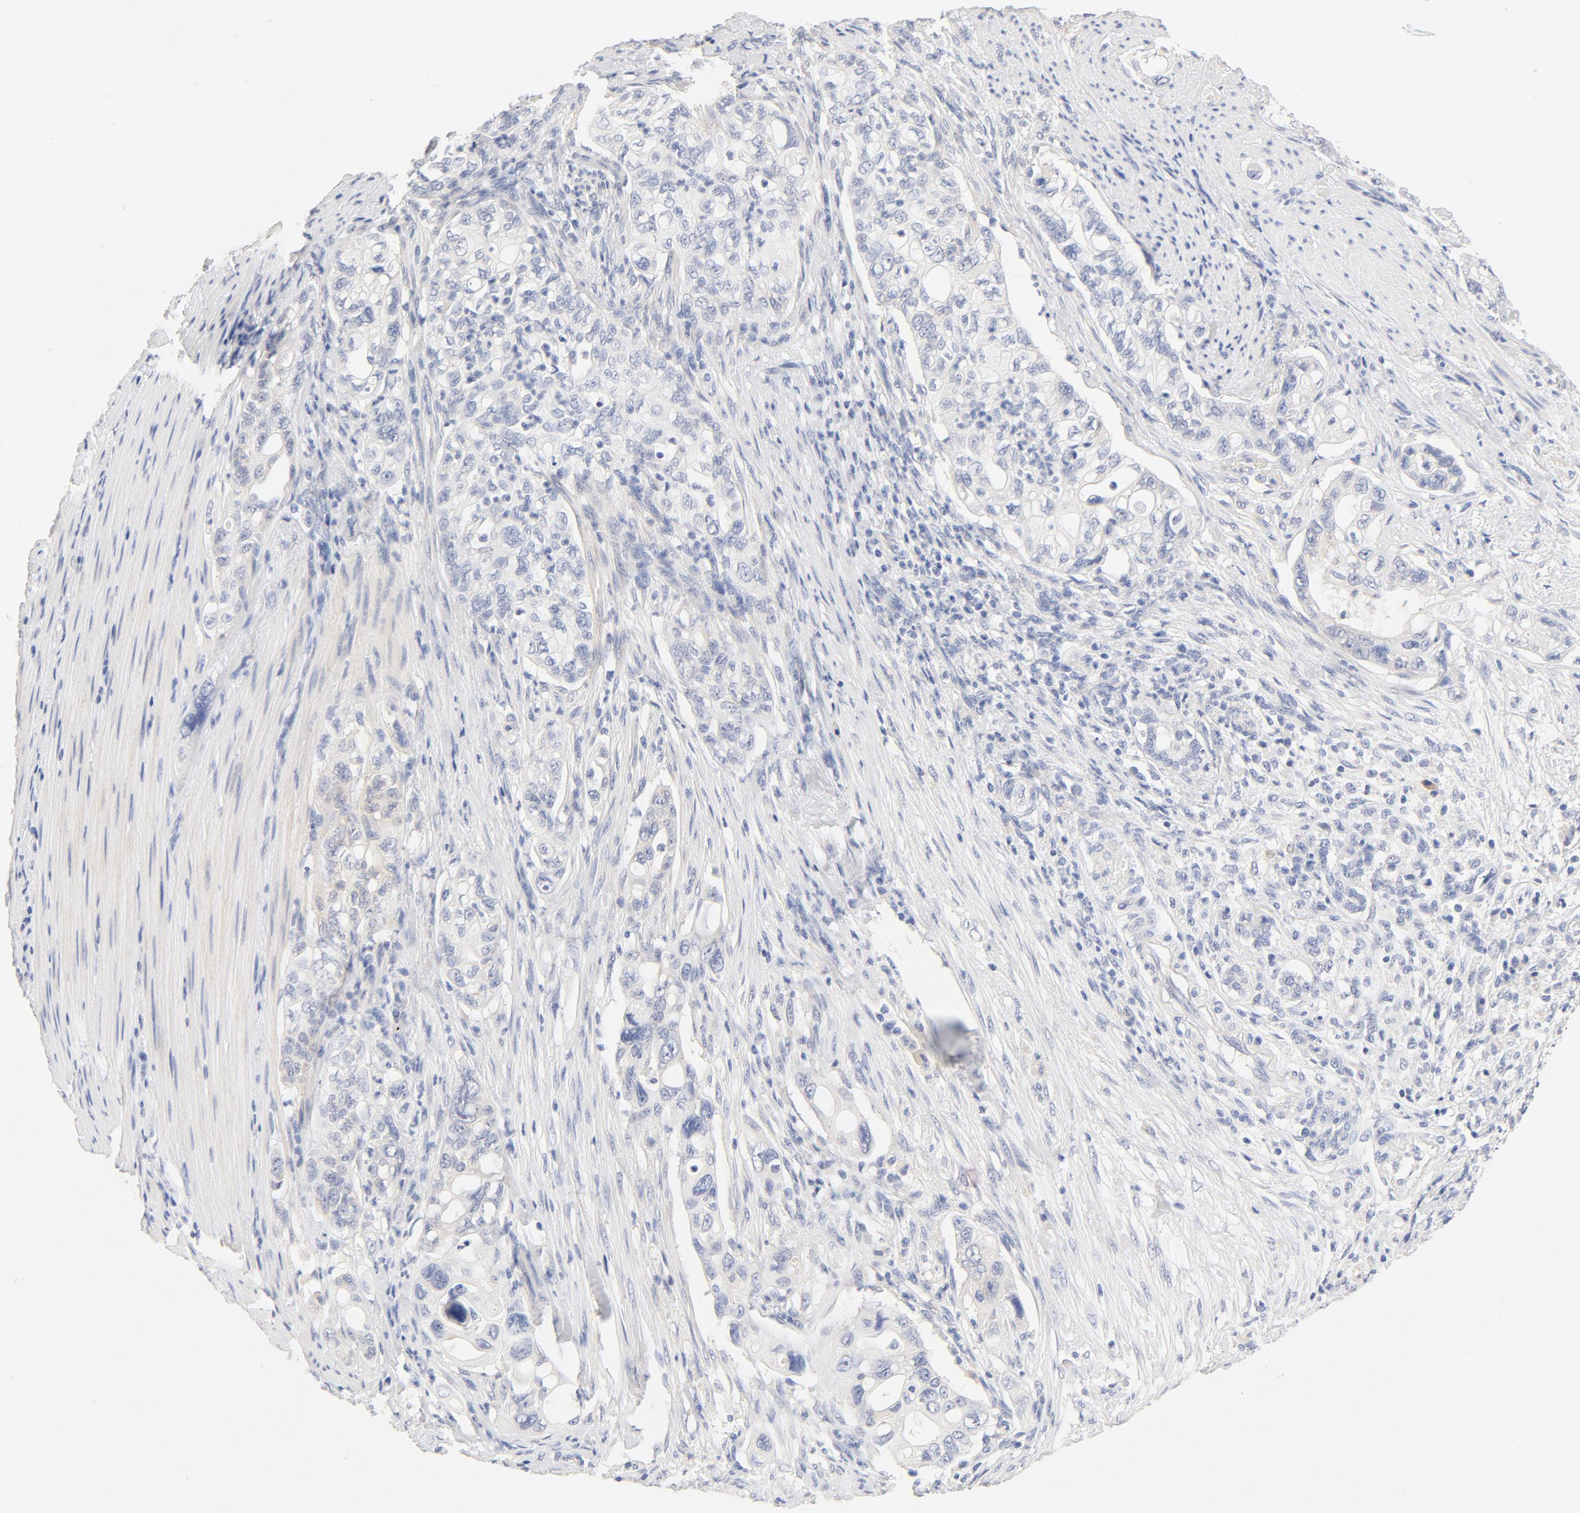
{"staining": {"intensity": "negative", "quantity": "none", "location": "none"}, "tissue": "pancreatic cancer", "cell_type": "Tumor cells", "image_type": "cancer", "snomed": [{"axis": "morphology", "description": "Normal tissue, NOS"}, {"axis": "topography", "description": "Pancreas"}], "caption": "This is an immunohistochemistry micrograph of pancreatic cancer. There is no expression in tumor cells.", "gene": "HOMER1", "patient": {"sex": "male", "age": 42}}